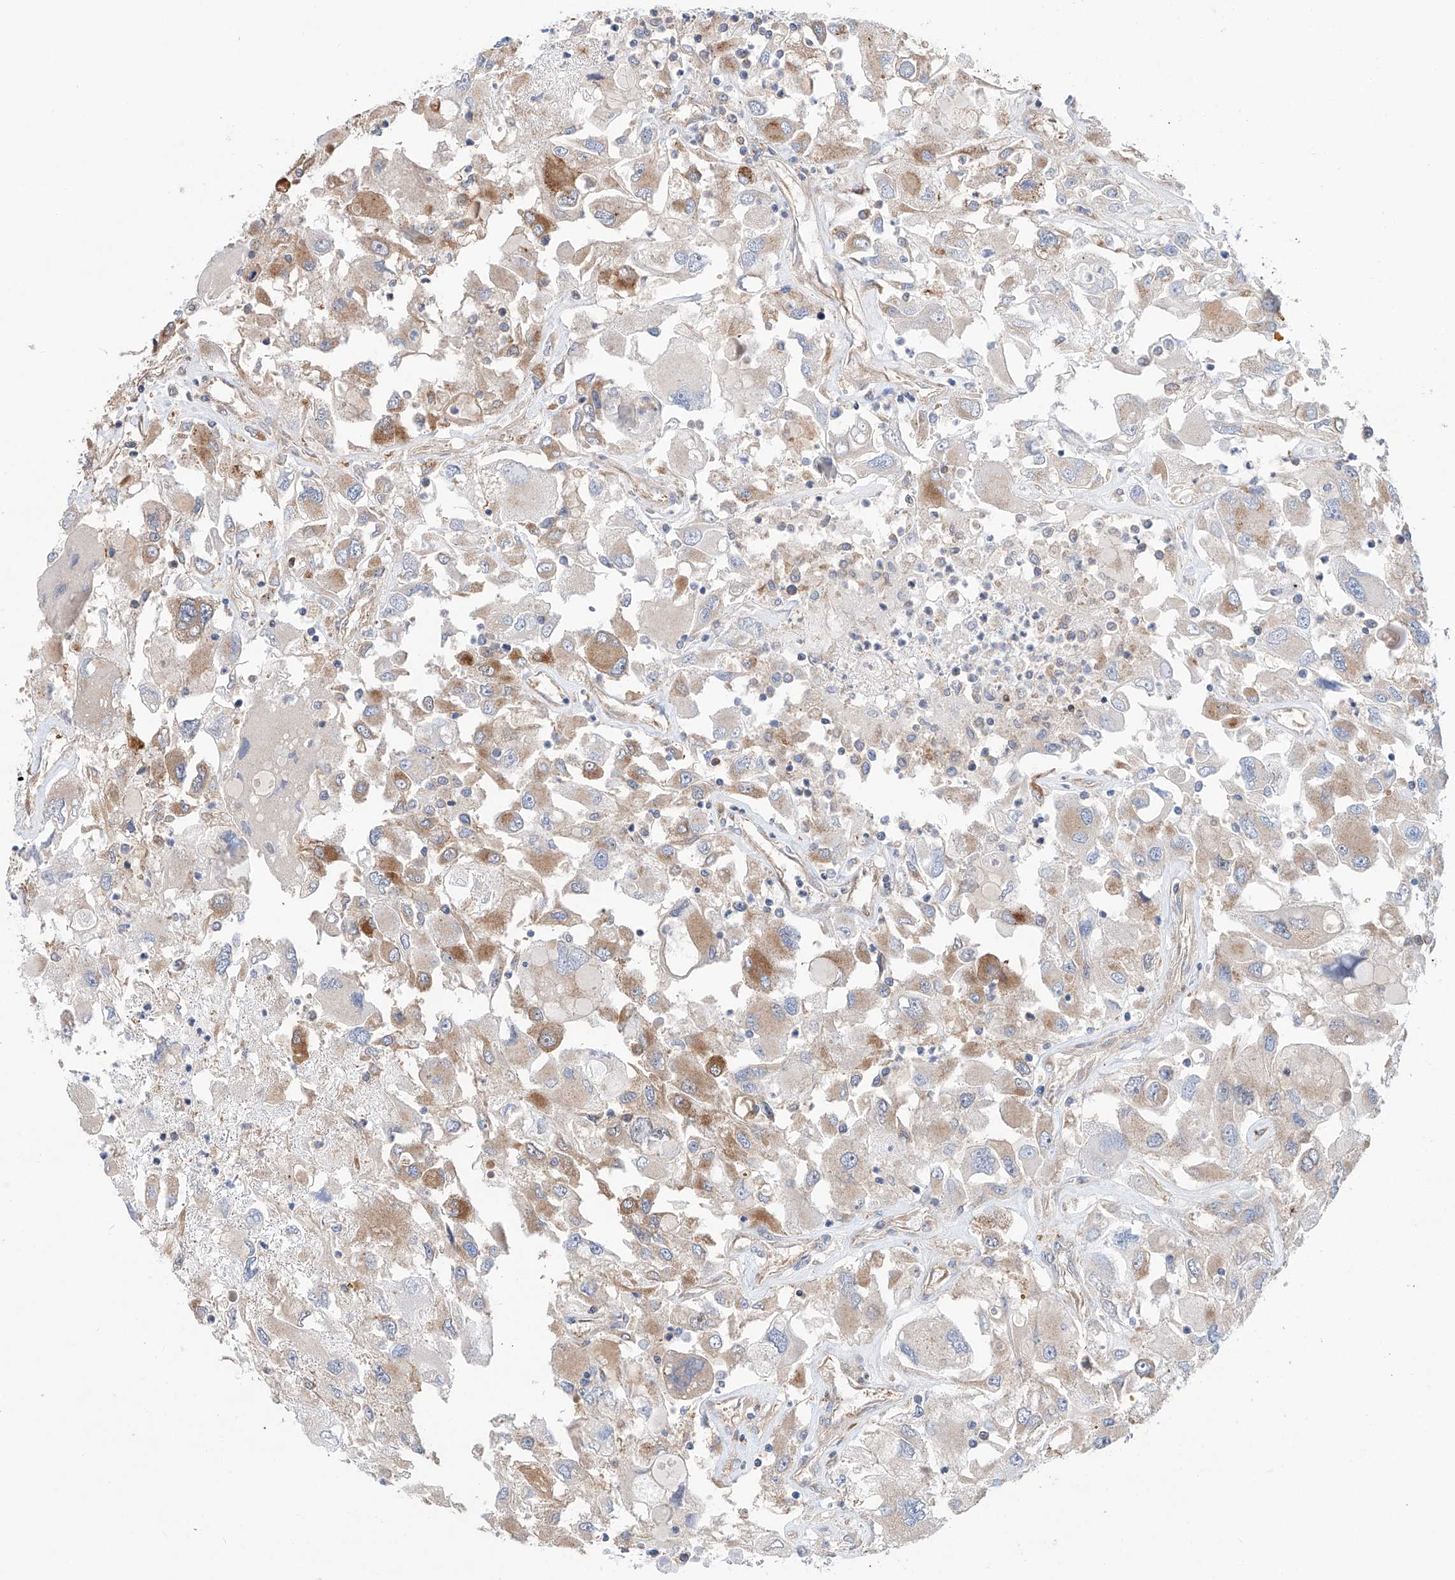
{"staining": {"intensity": "moderate", "quantity": "<25%", "location": "cytoplasmic/membranous"}, "tissue": "renal cancer", "cell_type": "Tumor cells", "image_type": "cancer", "snomed": [{"axis": "morphology", "description": "Adenocarcinoma, NOS"}, {"axis": "topography", "description": "Kidney"}], "caption": "Immunohistochemical staining of human renal cancer displays low levels of moderate cytoplasmic/membranous staining in approximately <25% of tumor cells. The protein is stained brown, and the nuclei are stained in blue (DAB IHC with brightfield microscopy, high magnification).", "gene": "SLC22A7", "patient": {"sex": "female", "age": 52}}